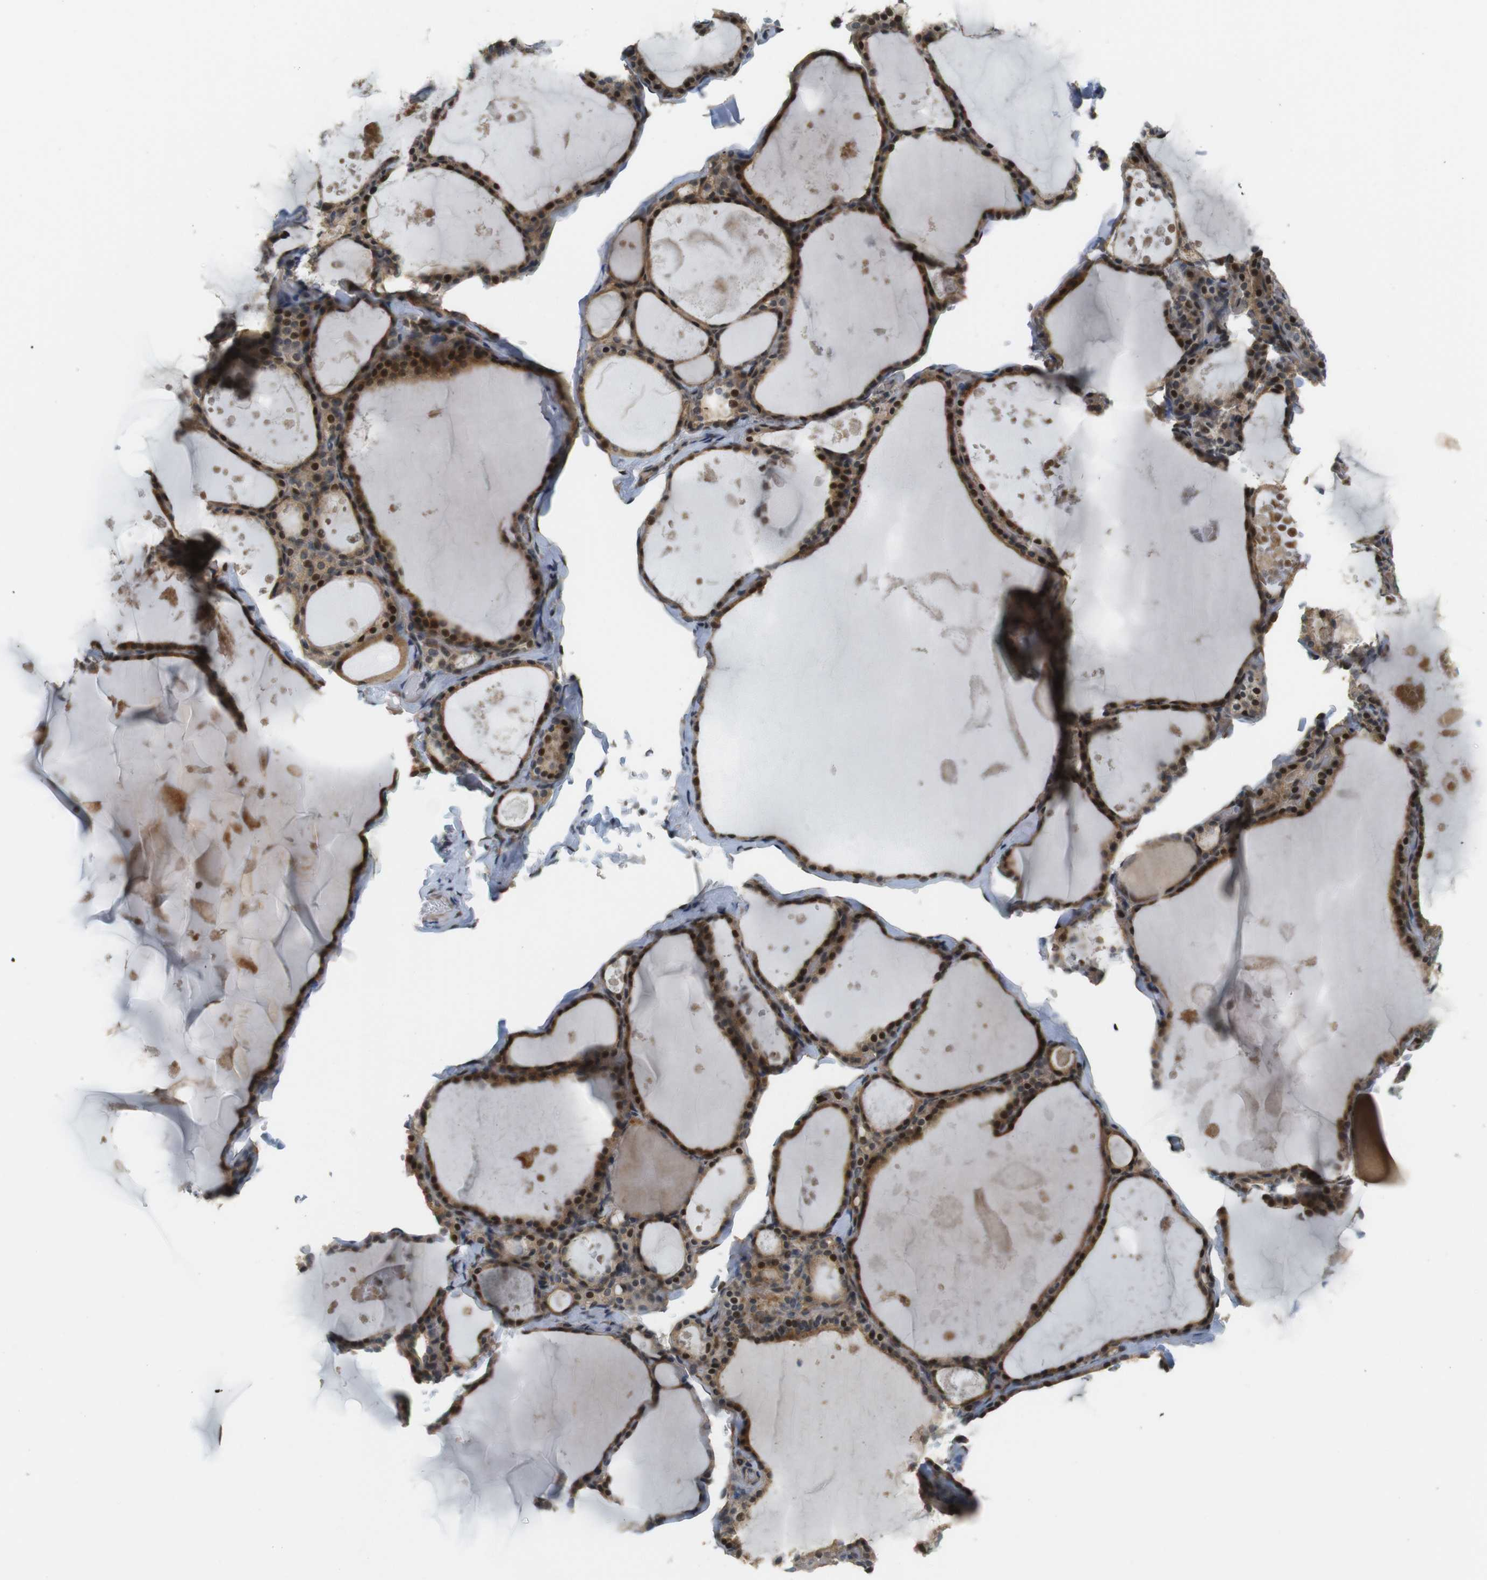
{"staining": {"intensity": "strong", "quantity": ">75%", "location": "cytoplasmic/membranous,nuclear"}, "tissue": "thyroid gland", "cell_type": "Glandular cells", "image_type": "normal", "snomed": [{"axis": "morphology", "description": "Normal tissue, NOS"}, {"axis": "topography", "description": "Thyroid gland"}], "caption": "Protein expression by immunohistochemistry (IHC) reveals strong cytoplasmic/membranous,nuclear expression in approximately >75% of glandular cells in benign thyroid gland.", "gene": "TSPAN9", "patient": {"sex": "male", "age": 56}}